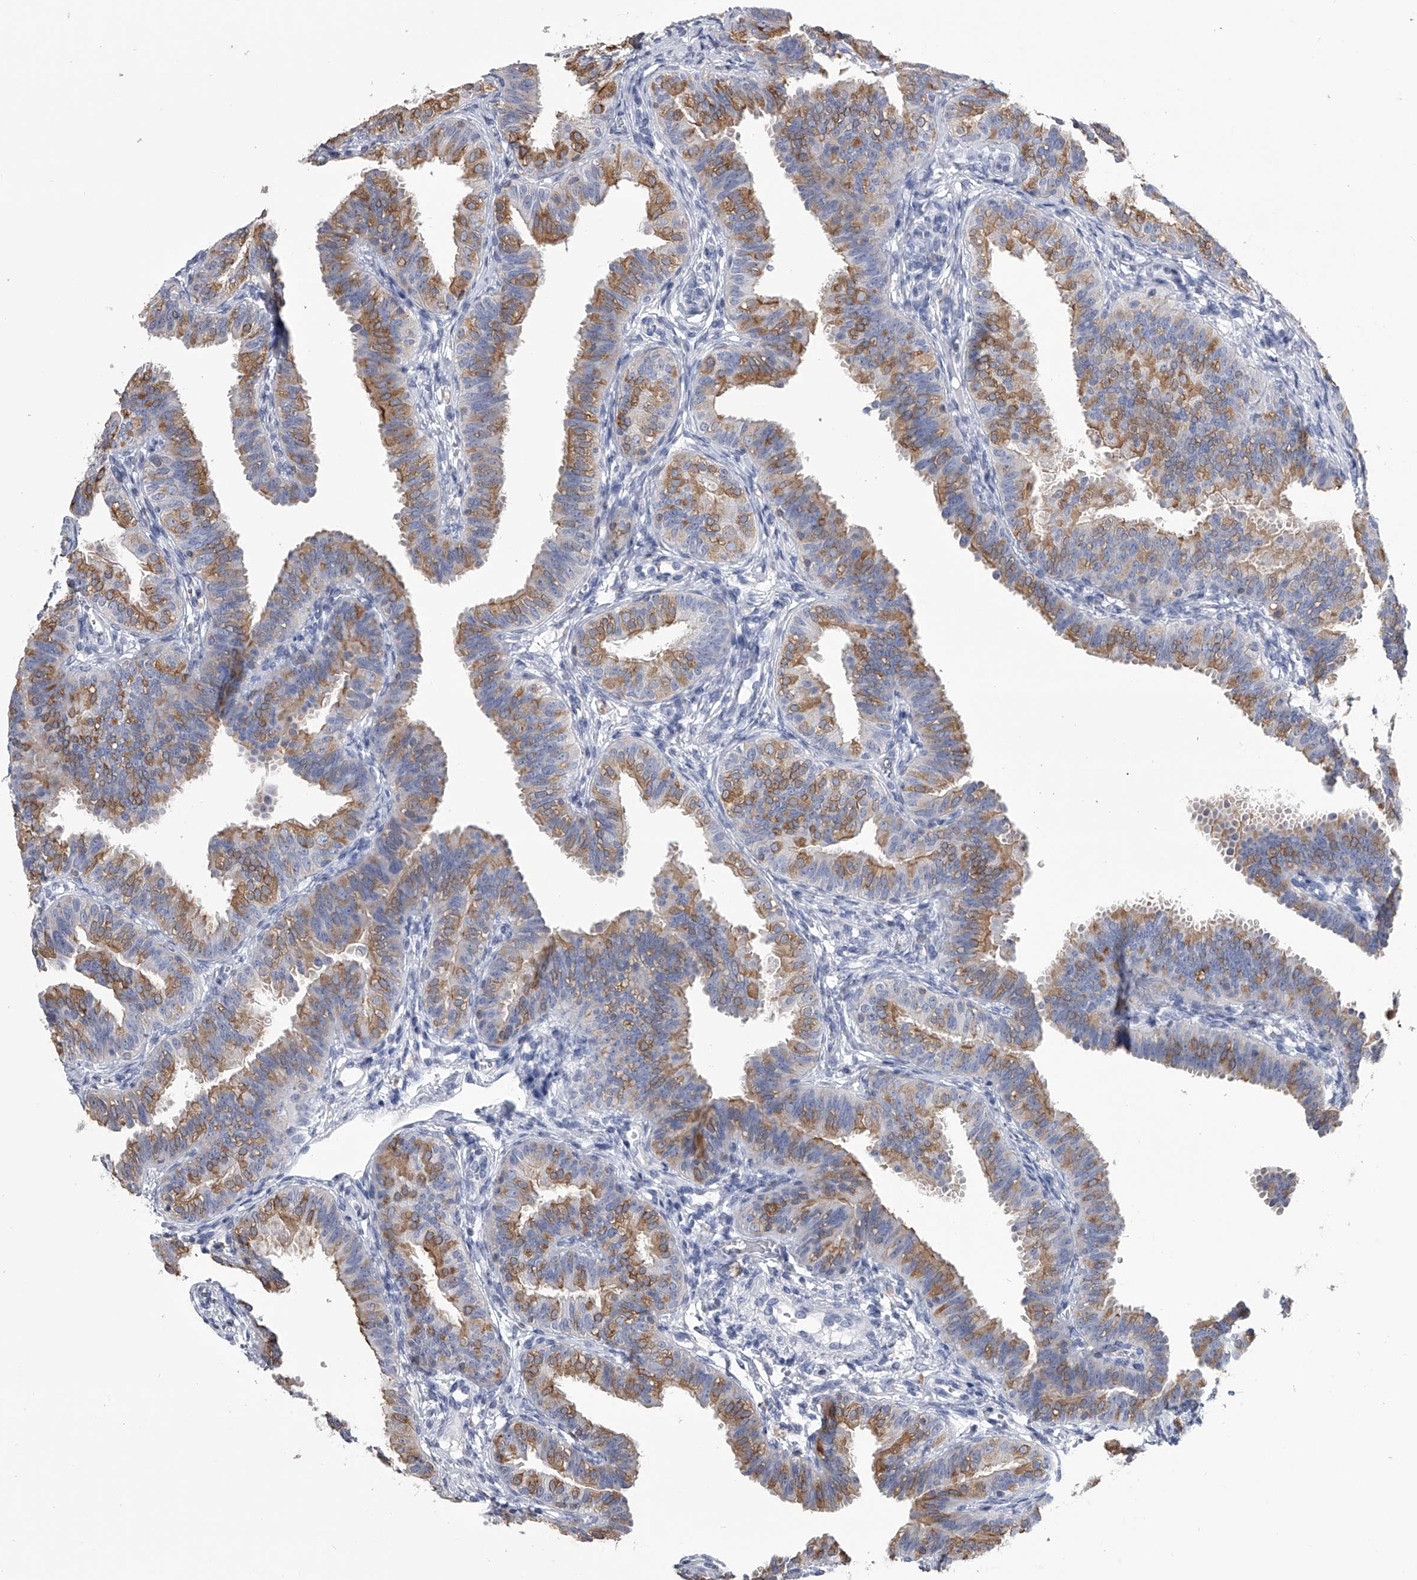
{"staining": {"intensity": "moderate", "quantity": "25%-75%", "location": "cytoplasmic/membranous,nuclear"}, "tissue": "fallopian tube", "cell_type": "Glandular cells", "image_type": "normal", "snomed": [{"axis": "morphology", "description": "Normal tissue, NOS"}, {"axis": "topography", "description": "Fallopian tube"}], "caption": "This micrograph demonstrates IHC staining of benign human fallopian tube, with medium moderate cytoplasmic/membranous,nuclear positivity in about 25%-75% of glandular cells.", "gene": "TASP1", "patient": {"sex": "female", "age": 35}}